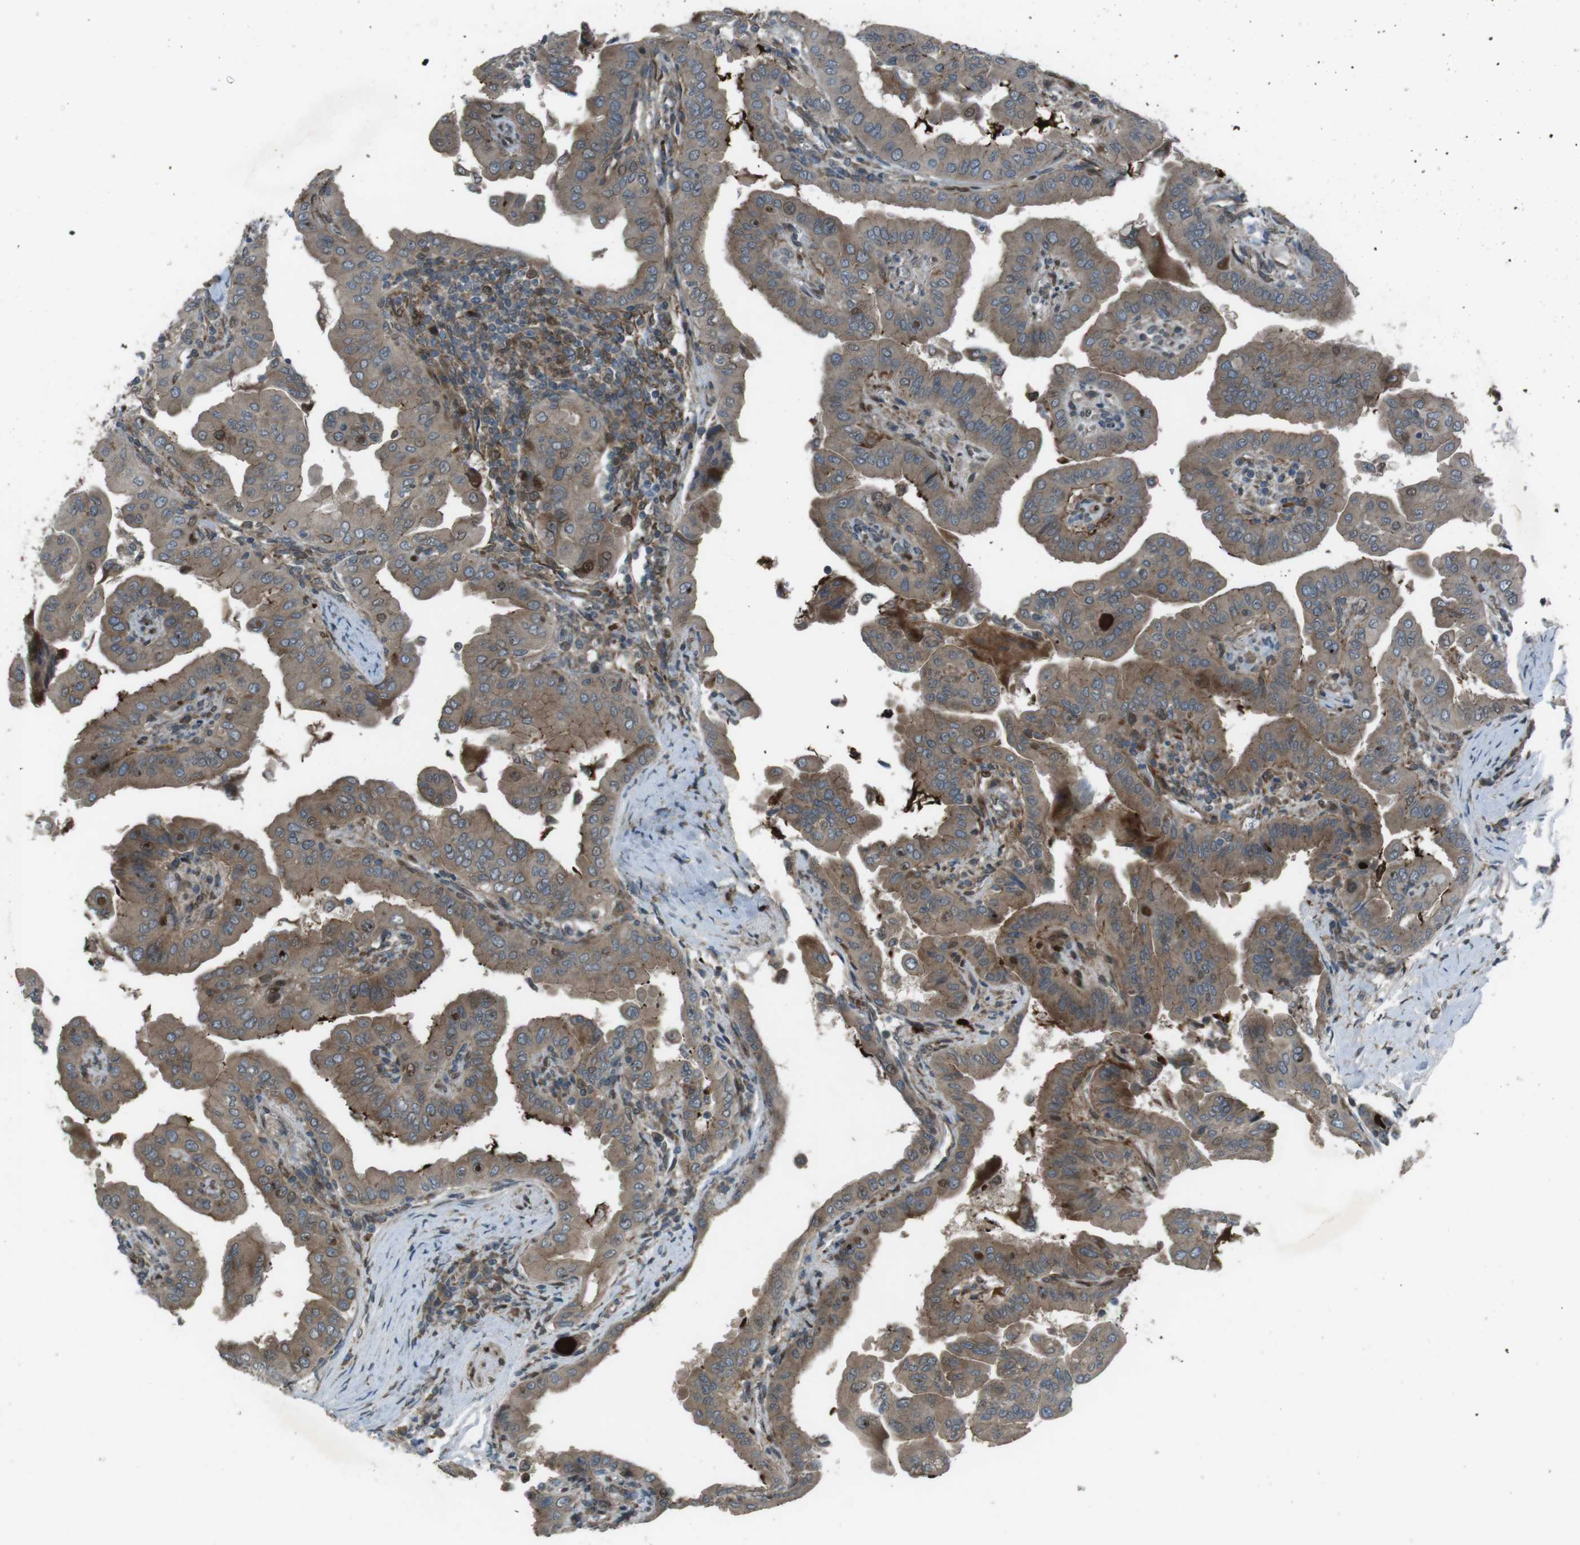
{"staining": {"intensity": "moderate", "quantity": "25%-75%", "location": "cytoplasmic/membranous"}, "tissue": "thyroid cancer", "cell_type": "Tumor cells", "image_type": "cancer", "snomed": [{"axis": "morphology", "description": "Papillary adenocarcinoma, NOS"}, {"axis": "topography", "description": "Thyroid gland"}], "caption": "Protein staining of thyroid cancer tissue demonstrates moderate cytoplasmic/membranous expression in approximately 25%-75% of tumor cells.", "gene": "ZNF330", "patient": {"sex": "male", "age": 33}}